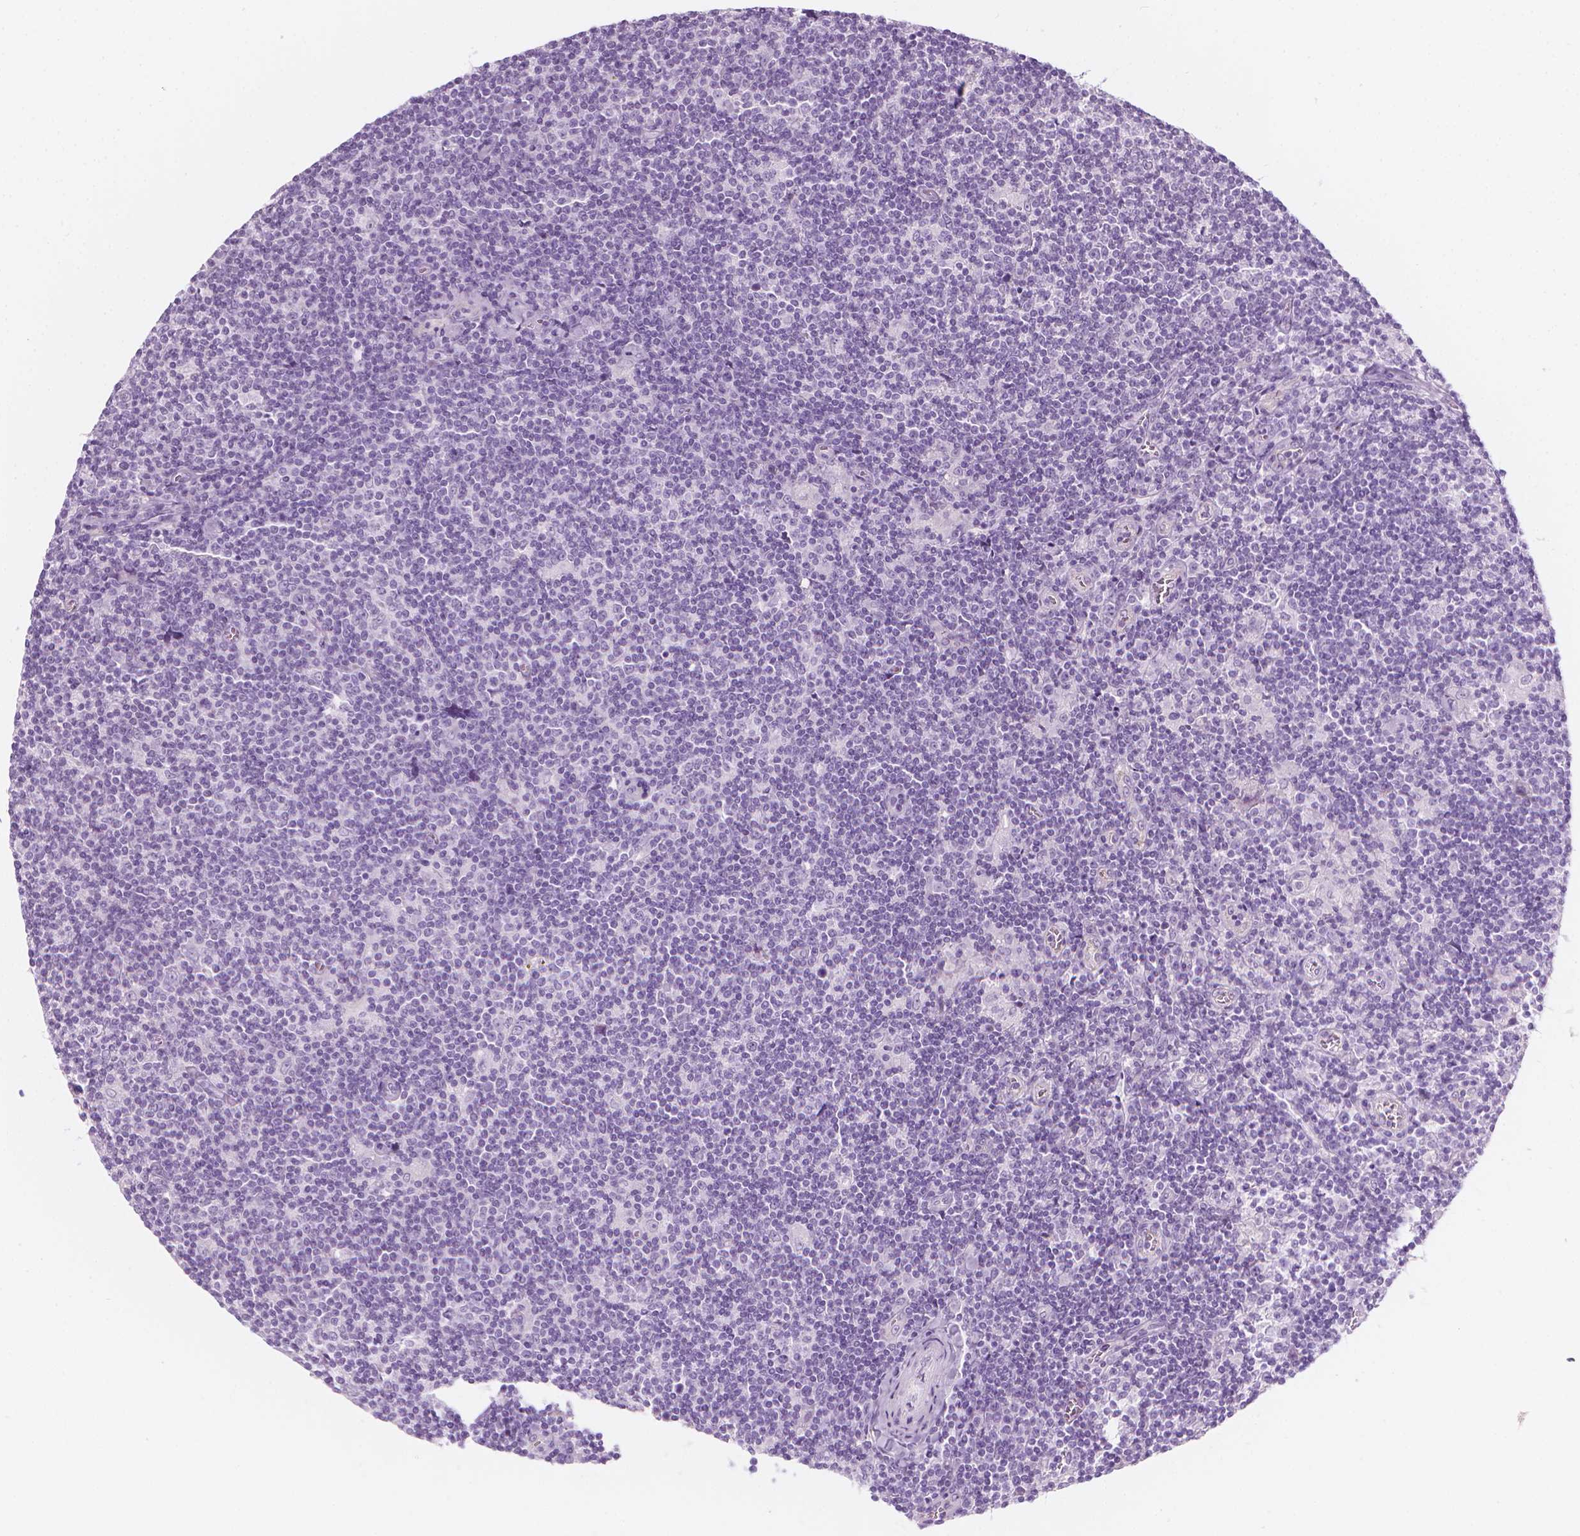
{"staining": {"intensity": "negative", "quantity": "none", "location": "none"}, "tissue": "lymphoma", "cell_type": "Tumor cells", "image_type": "cancer", "snomed": [{"axis": "morphology", "description": "Hodgkin's disease, NOS"}, {"axis": "topography", "description": "Lymph node"}], "caption": "A micrograph of human lymphoma is negative for staining in tumor cells.", "gene": "SCG3", "patient": {"sex": "male", "age": 40}}